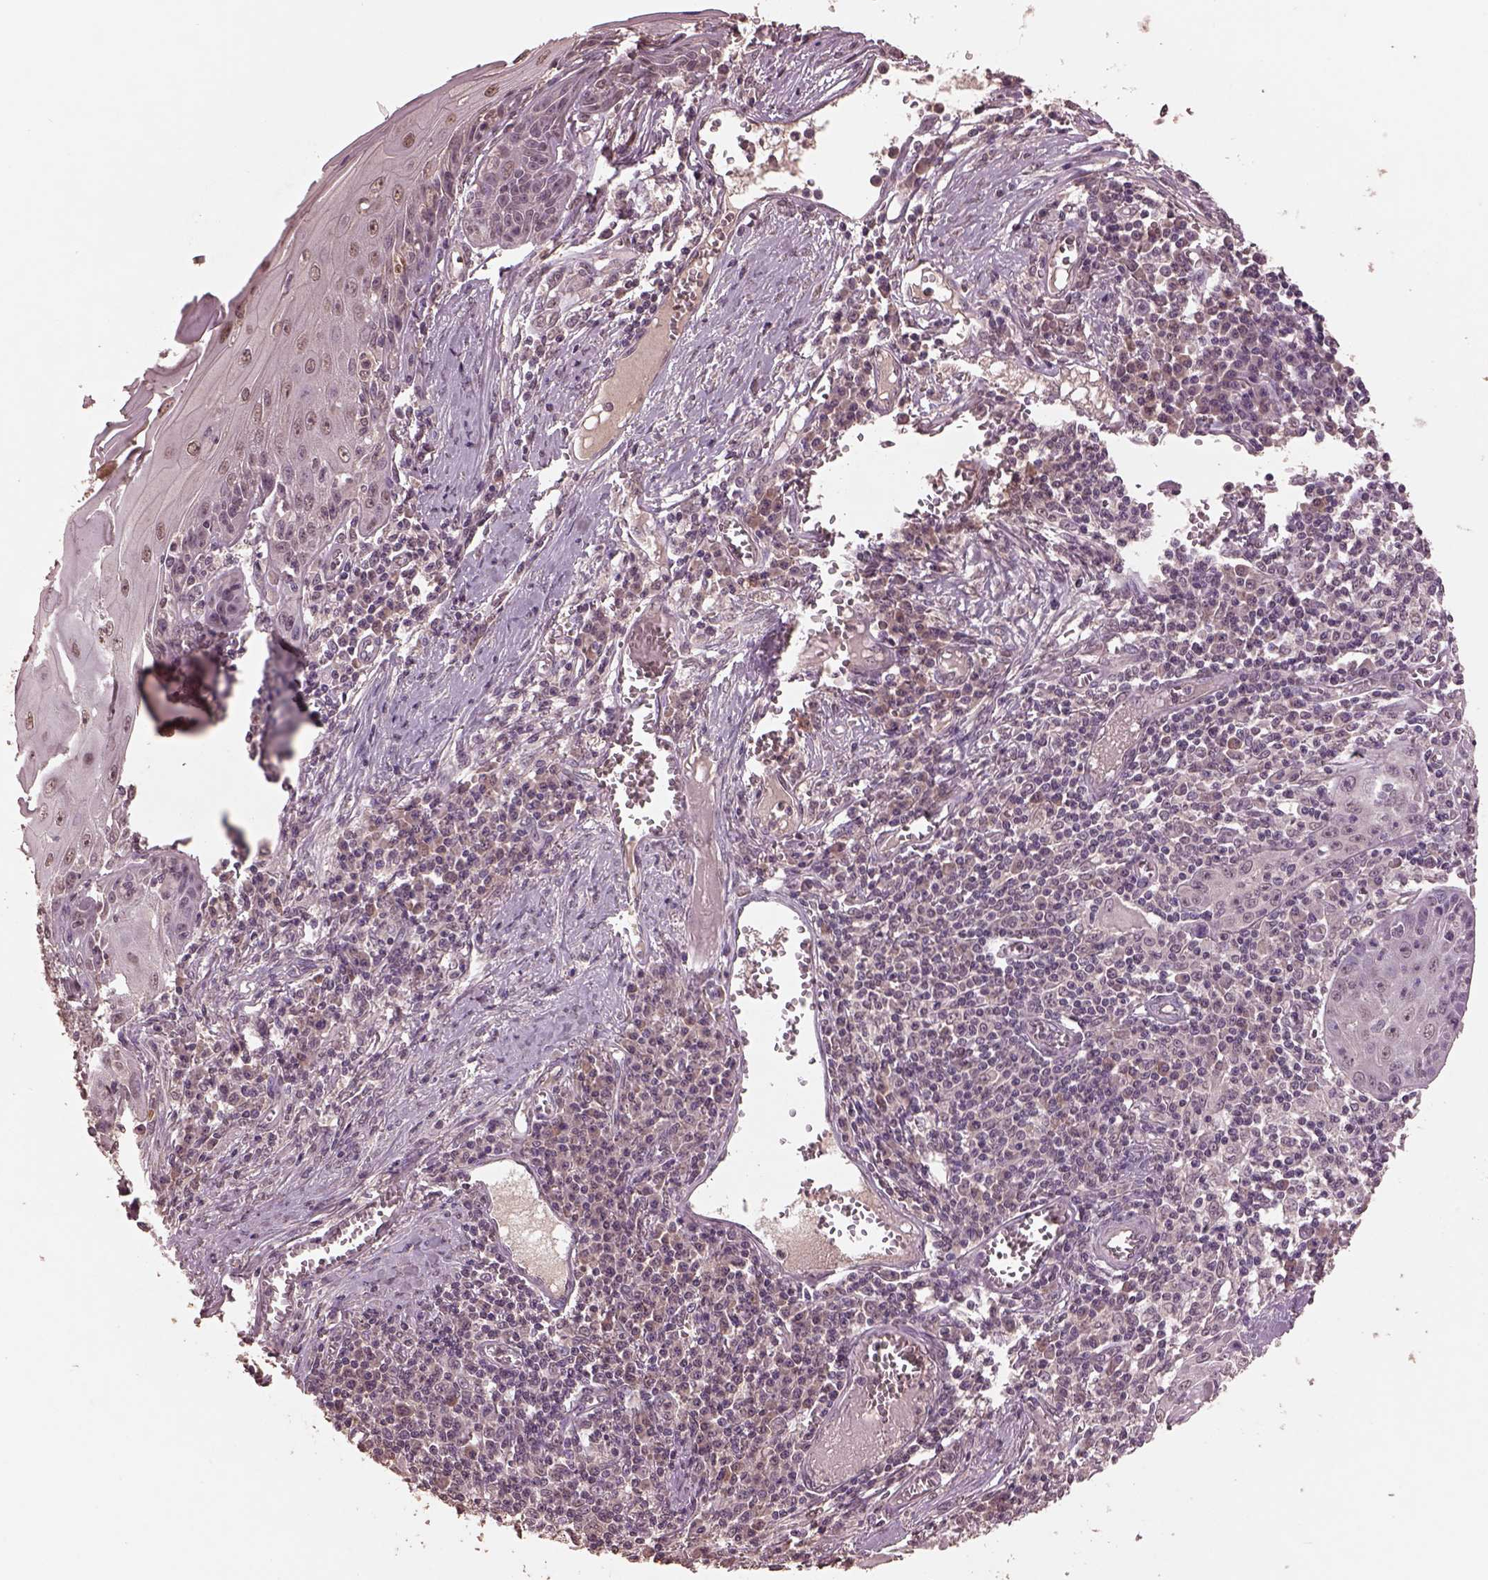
{"staining": {"intensity": "weak", "quantity": "25%-75%", "location": "nuclear"}, "tissue": "skin cancer", "cell_type": "Tumor cells", "image_type": "cancer", "snomed": [{"axis": "morphology", "description": "Squamous cell carcinoma, NOS"}, {"axis": "topography", "description": "Skin"}, {"axis": "topography", "description": "Vulva"}], "caption": "The image reveals staining of squamous cell carcinoma (skin), revealing weak nuclear protein staining (brown color) within tumor cells. The staining was performed using DAB (3,3'-diaminobenzidine) to visualize the protein expression in brown, while the nuclei were stained in blue with hematoxylin (Magnification: 20x).", "gene": "CPT1C", "patient": {"sex": "female", "age": 85}}